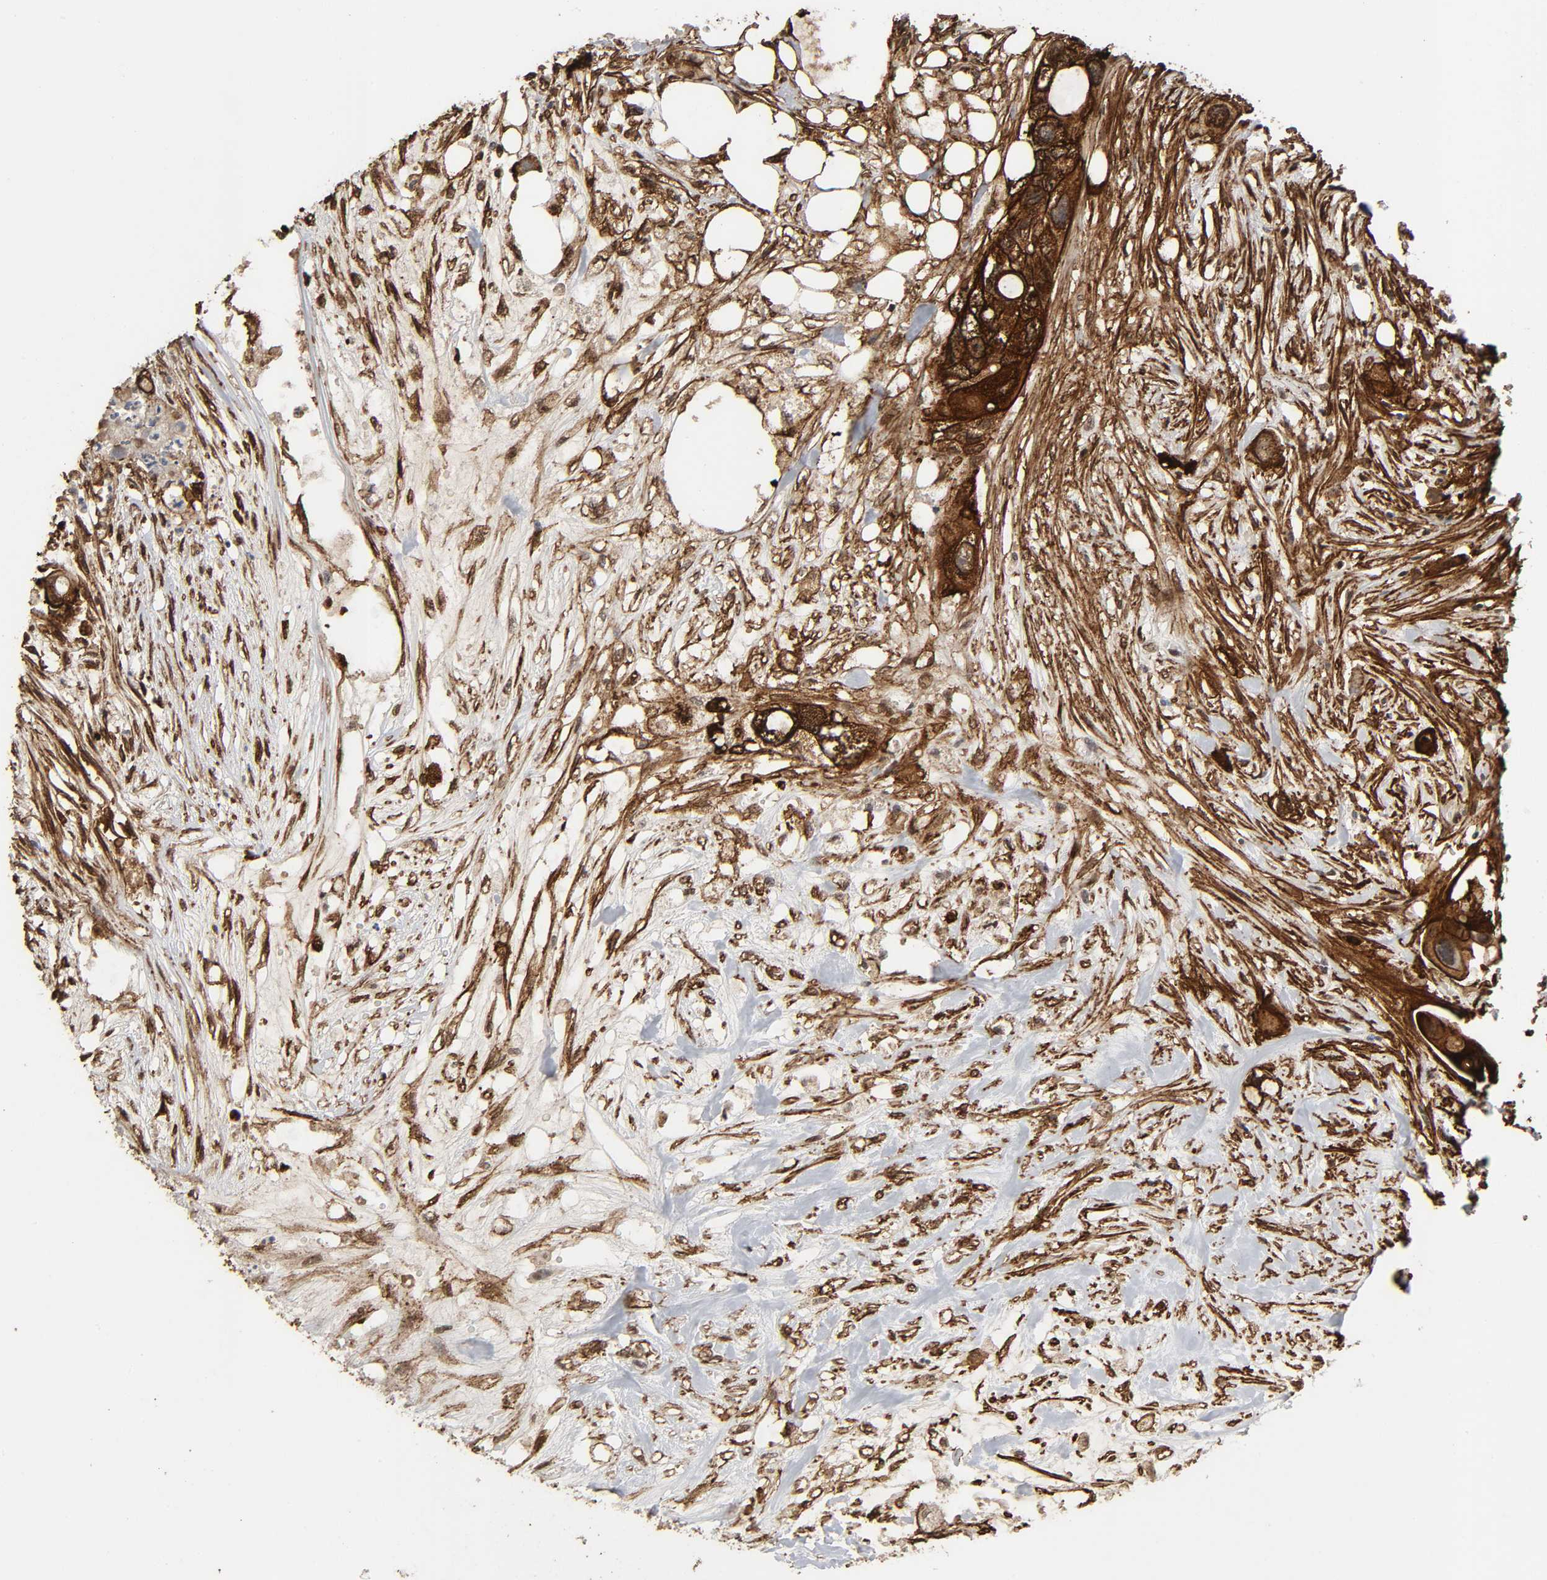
{"staining": {"intensity": "strong", "quantity": ">75%", "location": "cytoplasmic/membranous,nuclear"}, "tissue": "colorectal cancer", "cell_type": "Tumor cells", "image_type": "cancer", "snomed": [{"axis": "morphology", "description": "Adenocarcinoma, NOS"}, {"axis": "topography", "description": "Colon"}], "caption": "Immunohistochemical staining of colorectal adenocarcinoma shows high levels of strong cytoplasmic/membranous and nuclear expression in about >75% of tumor cells.", "gene": "AHNAK2", "patient": {"sex": "female", "age": 57}}